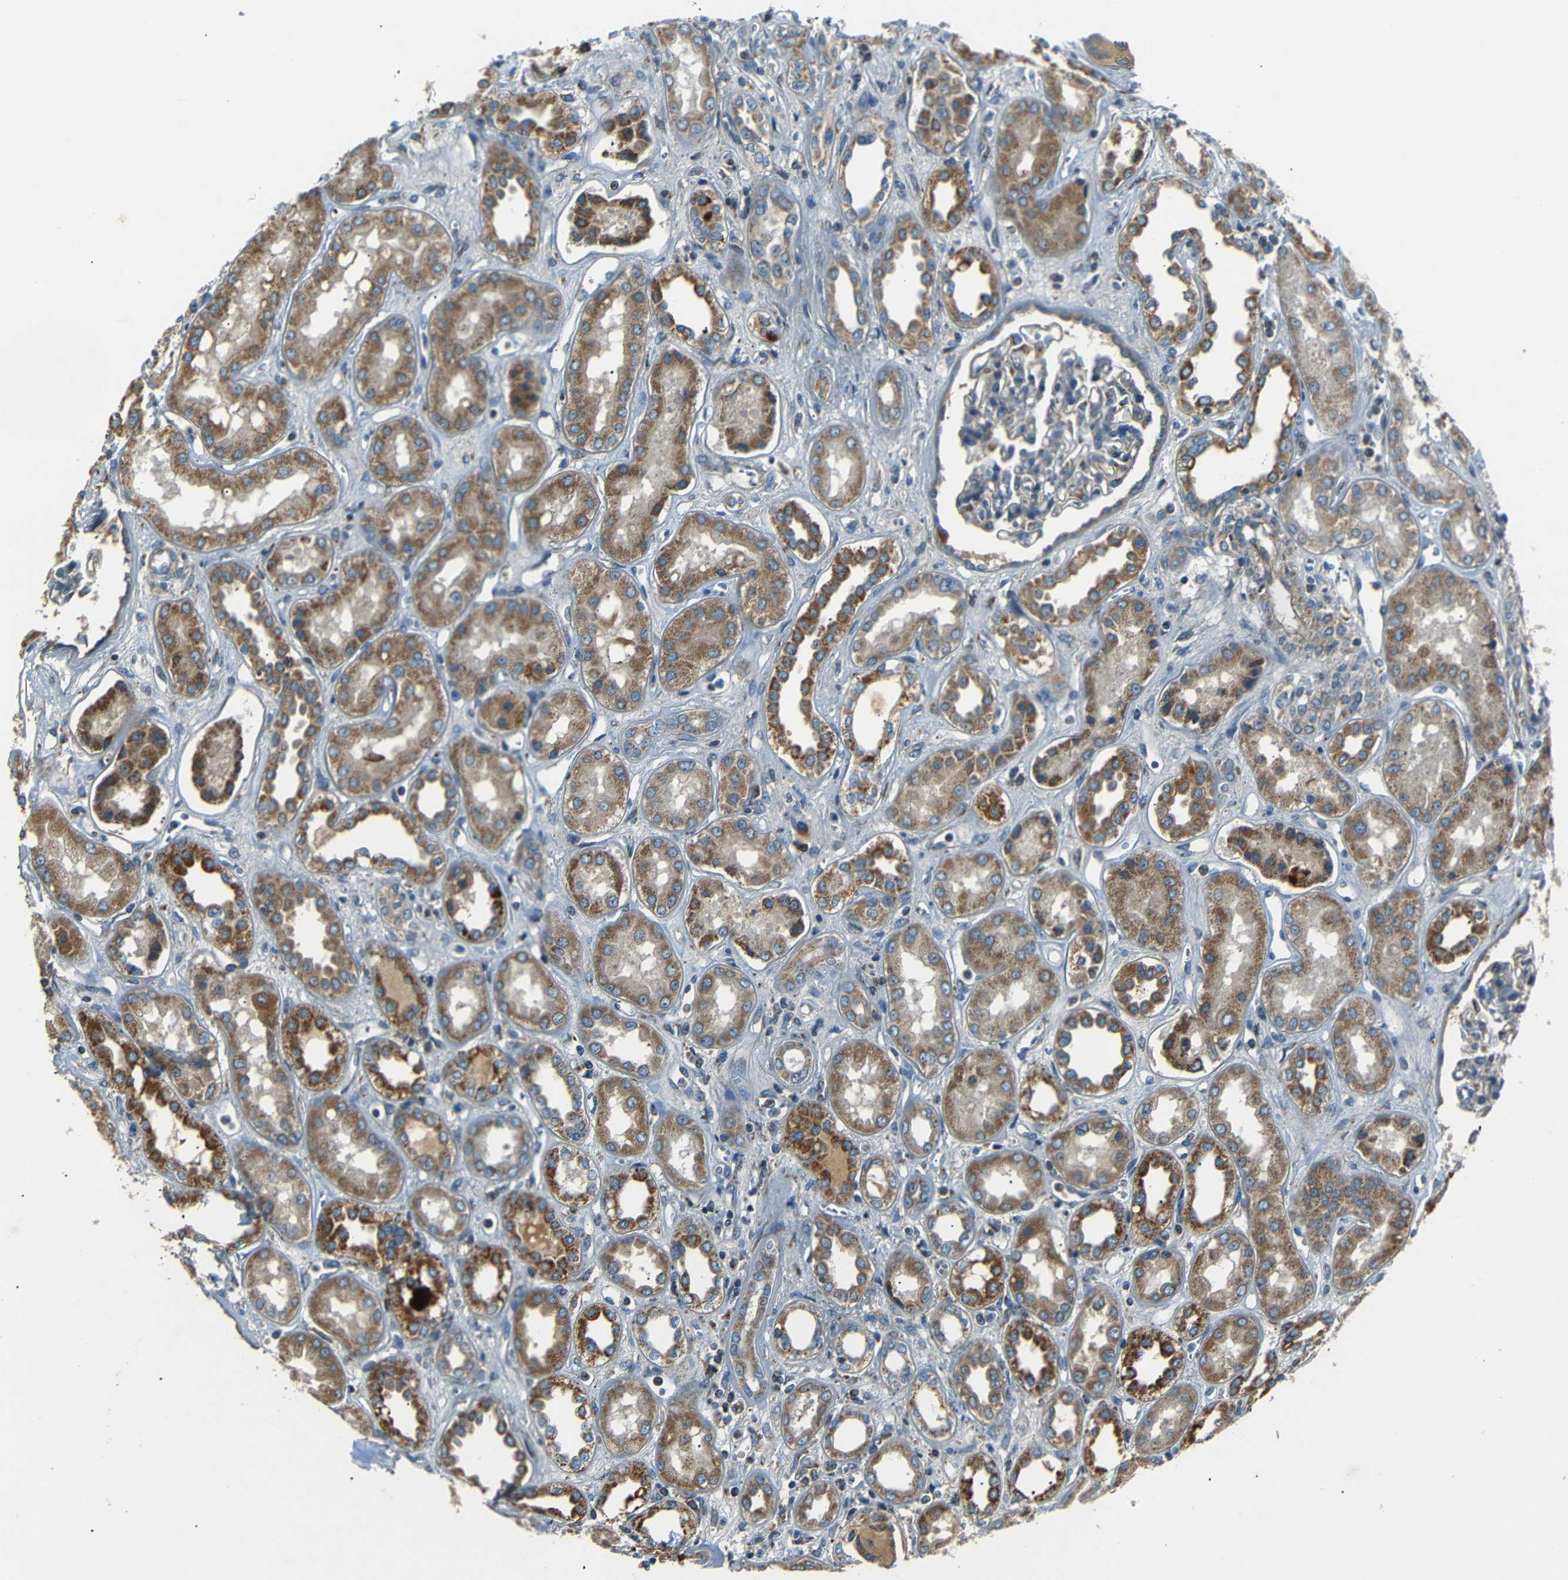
{"staining": {"intensity": "moderate", "quantity": "<25%", "location": "cytoplasmic/membranous"}, "tissue": "kidney", "cell_type": "Cells in glomeruli", "image_type": "normal", "snomed": [{"axis": "morphology", "description": "Normal tissue, NOS"}, {"axis": "topography", "description": "Kidney"}], "caption": "Protein expression analysis of benign human kidney reveals moderate cytoplasmic/membranous positivity in about <25% of cells in glomeruli. (DAB (3,3'-diaminobenzidine) IHC, brown staining for protein, blue staining for nuclei).", "gene": "NETO2", "patient": {"sex": "male", "age": 59}}